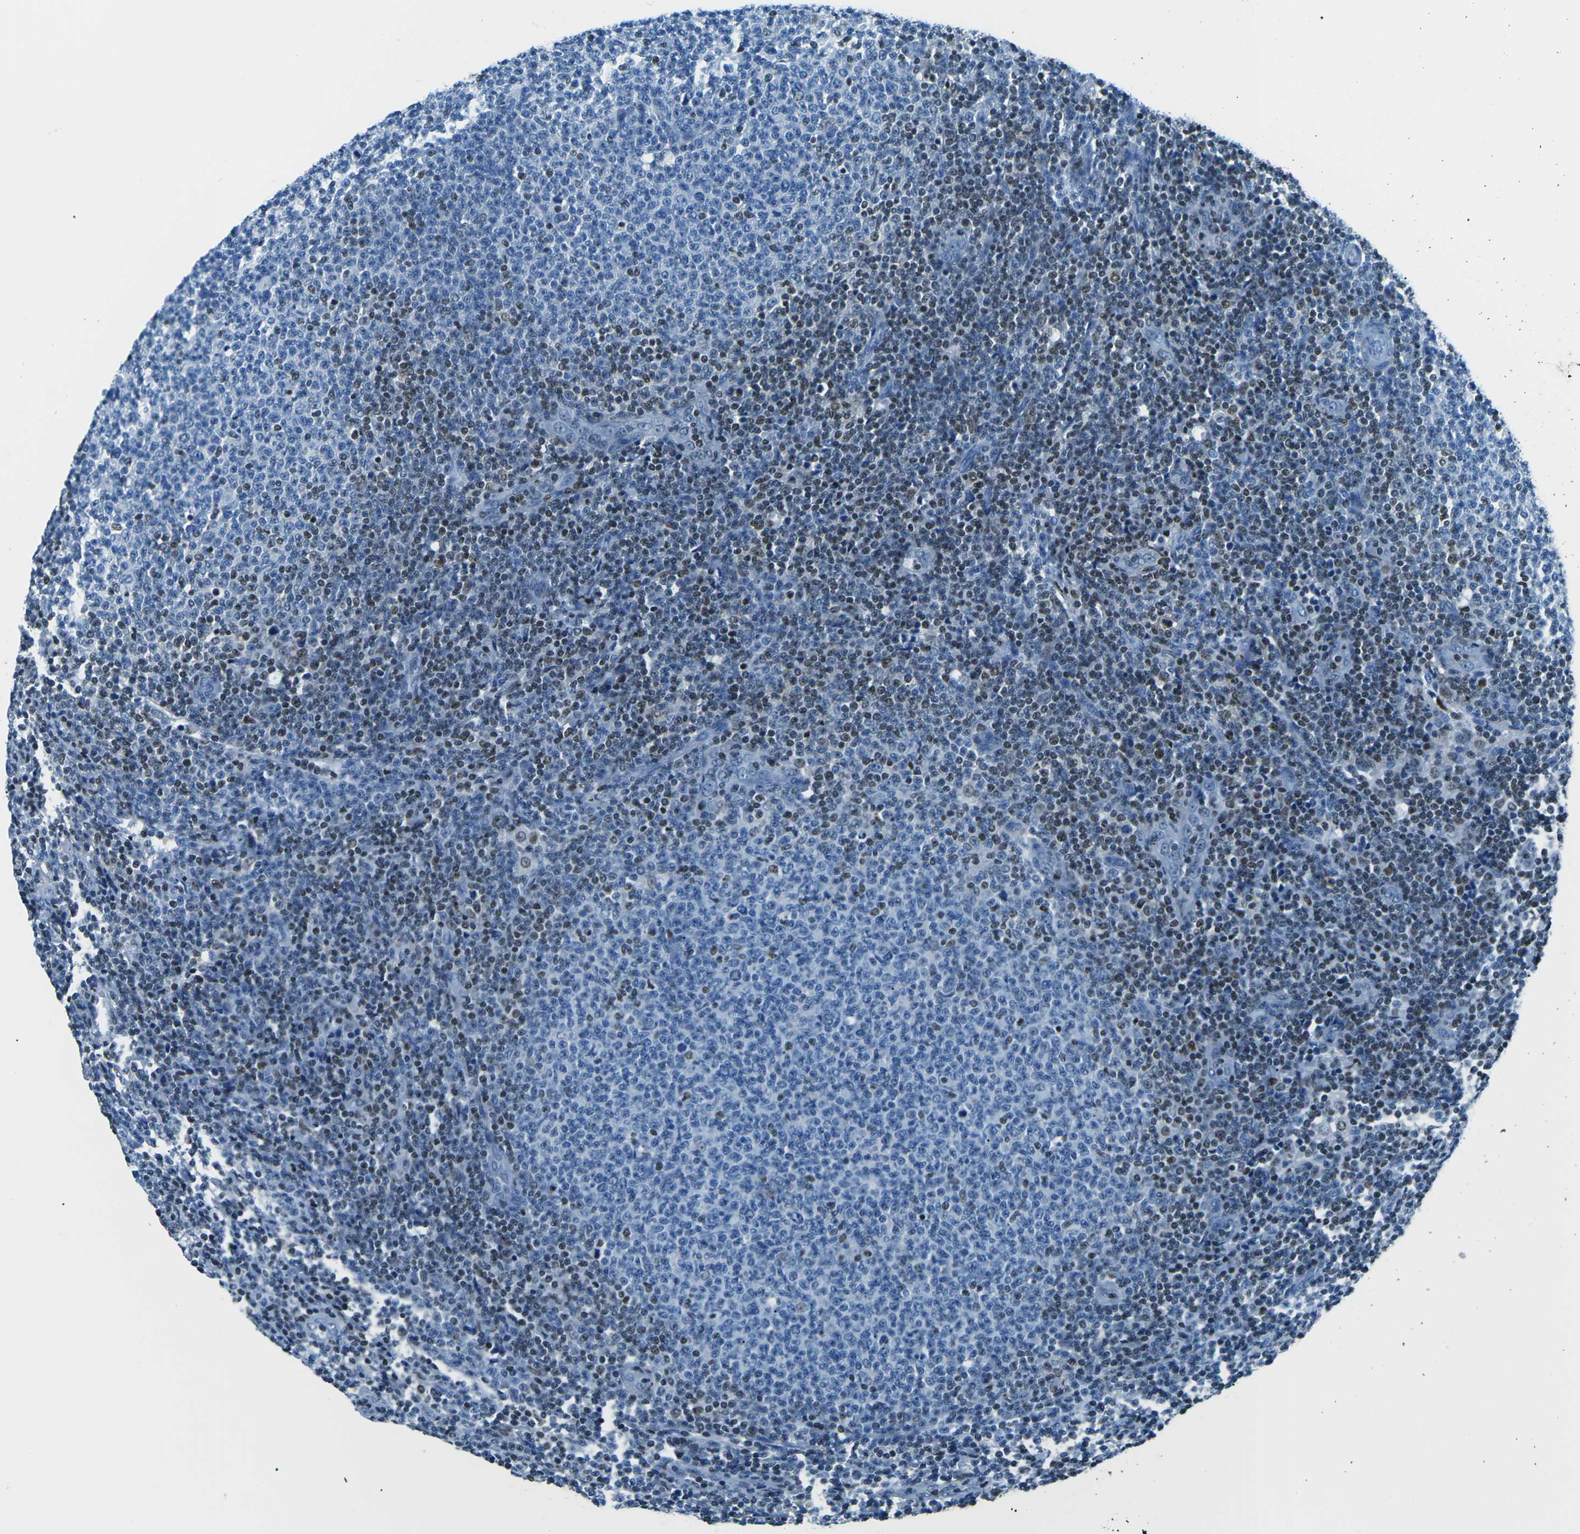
{"staining": {"intensity": "moderate", "quantity": "25%-75%", "location": "nuclear"}, "tissue": "lymphoma", "cell_type": "Tumor cells", "image_type": "cancer", "snomed": [{"axis": "morphology", "description": "Malignant lymphoma, non-Hodgkin's type, Low grade"}, {"axis": "topography", "description": "Lymph node"}], "caption": "Immunohistochemistry (IHC) histopathology image of neoplastic tissue: malignant lymphoma, non-Hodgkin's type (low-grade) stained using IHC exhibits medium levels of moderate protein expression localized specifically in the nuclear of tumor cells, appearing as a nuclear brown color.", "gene": "CELF2", "patient": {"sex": "male", "age": 66}}